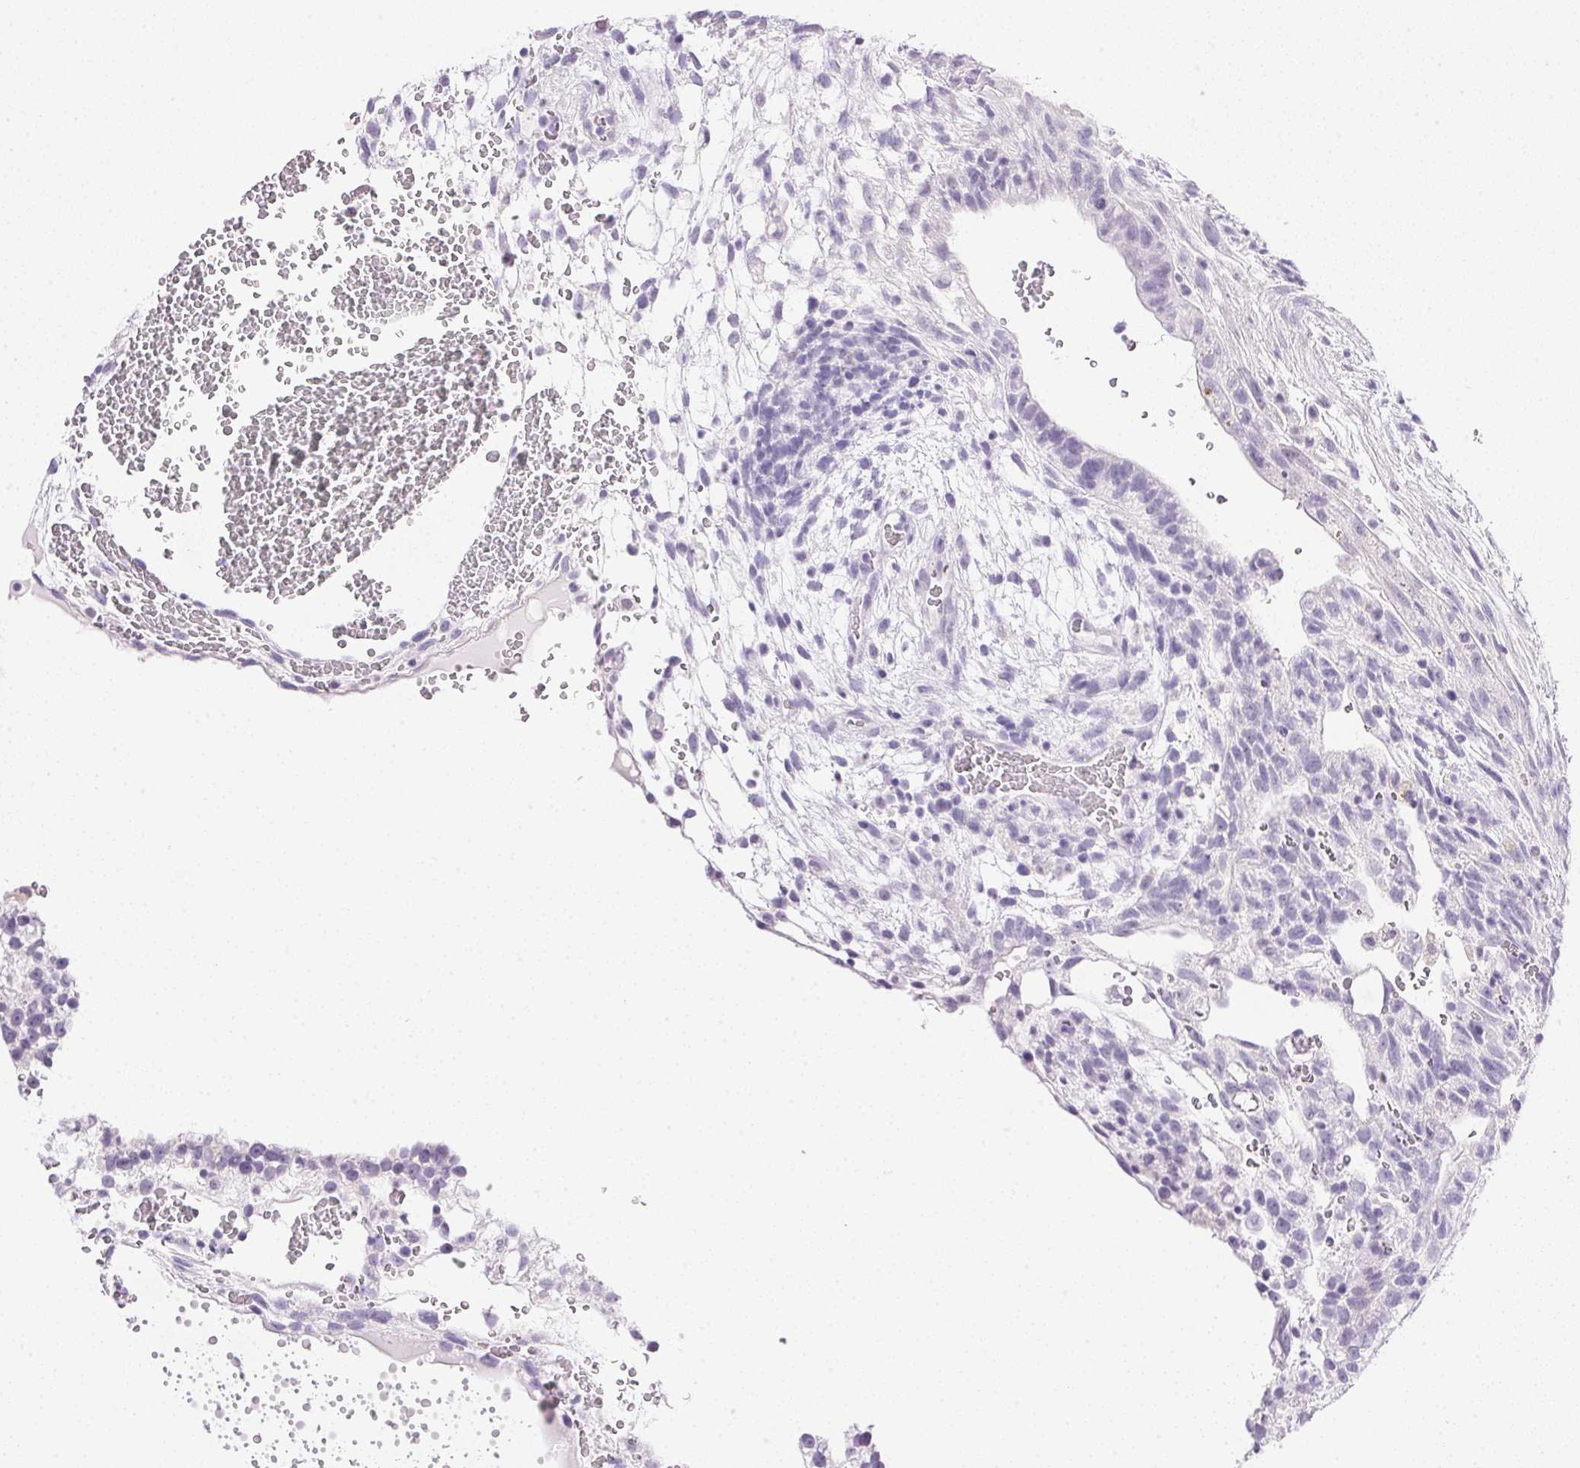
{"staining": {"intensity": "negative", "quantity": "none", "location": "none"}, "tissue": "testis cancer", "cell_type": "Tumor cells", "image_type": "cancer", "snomed": [{"axis": "morphology", "description": "Normal tissue, NOS"}, {"axis": "morphology", "description": "Carcinoma, Embryonal, NOS"}, {"axis": "topography", "description": "Testis"}], "caption": "Tumor cells are negative for brown protein staining in embryonal carcinoma (testis).", "gene": "ATP6V0A4", "patient": {"sex": "male", "age": 32}}